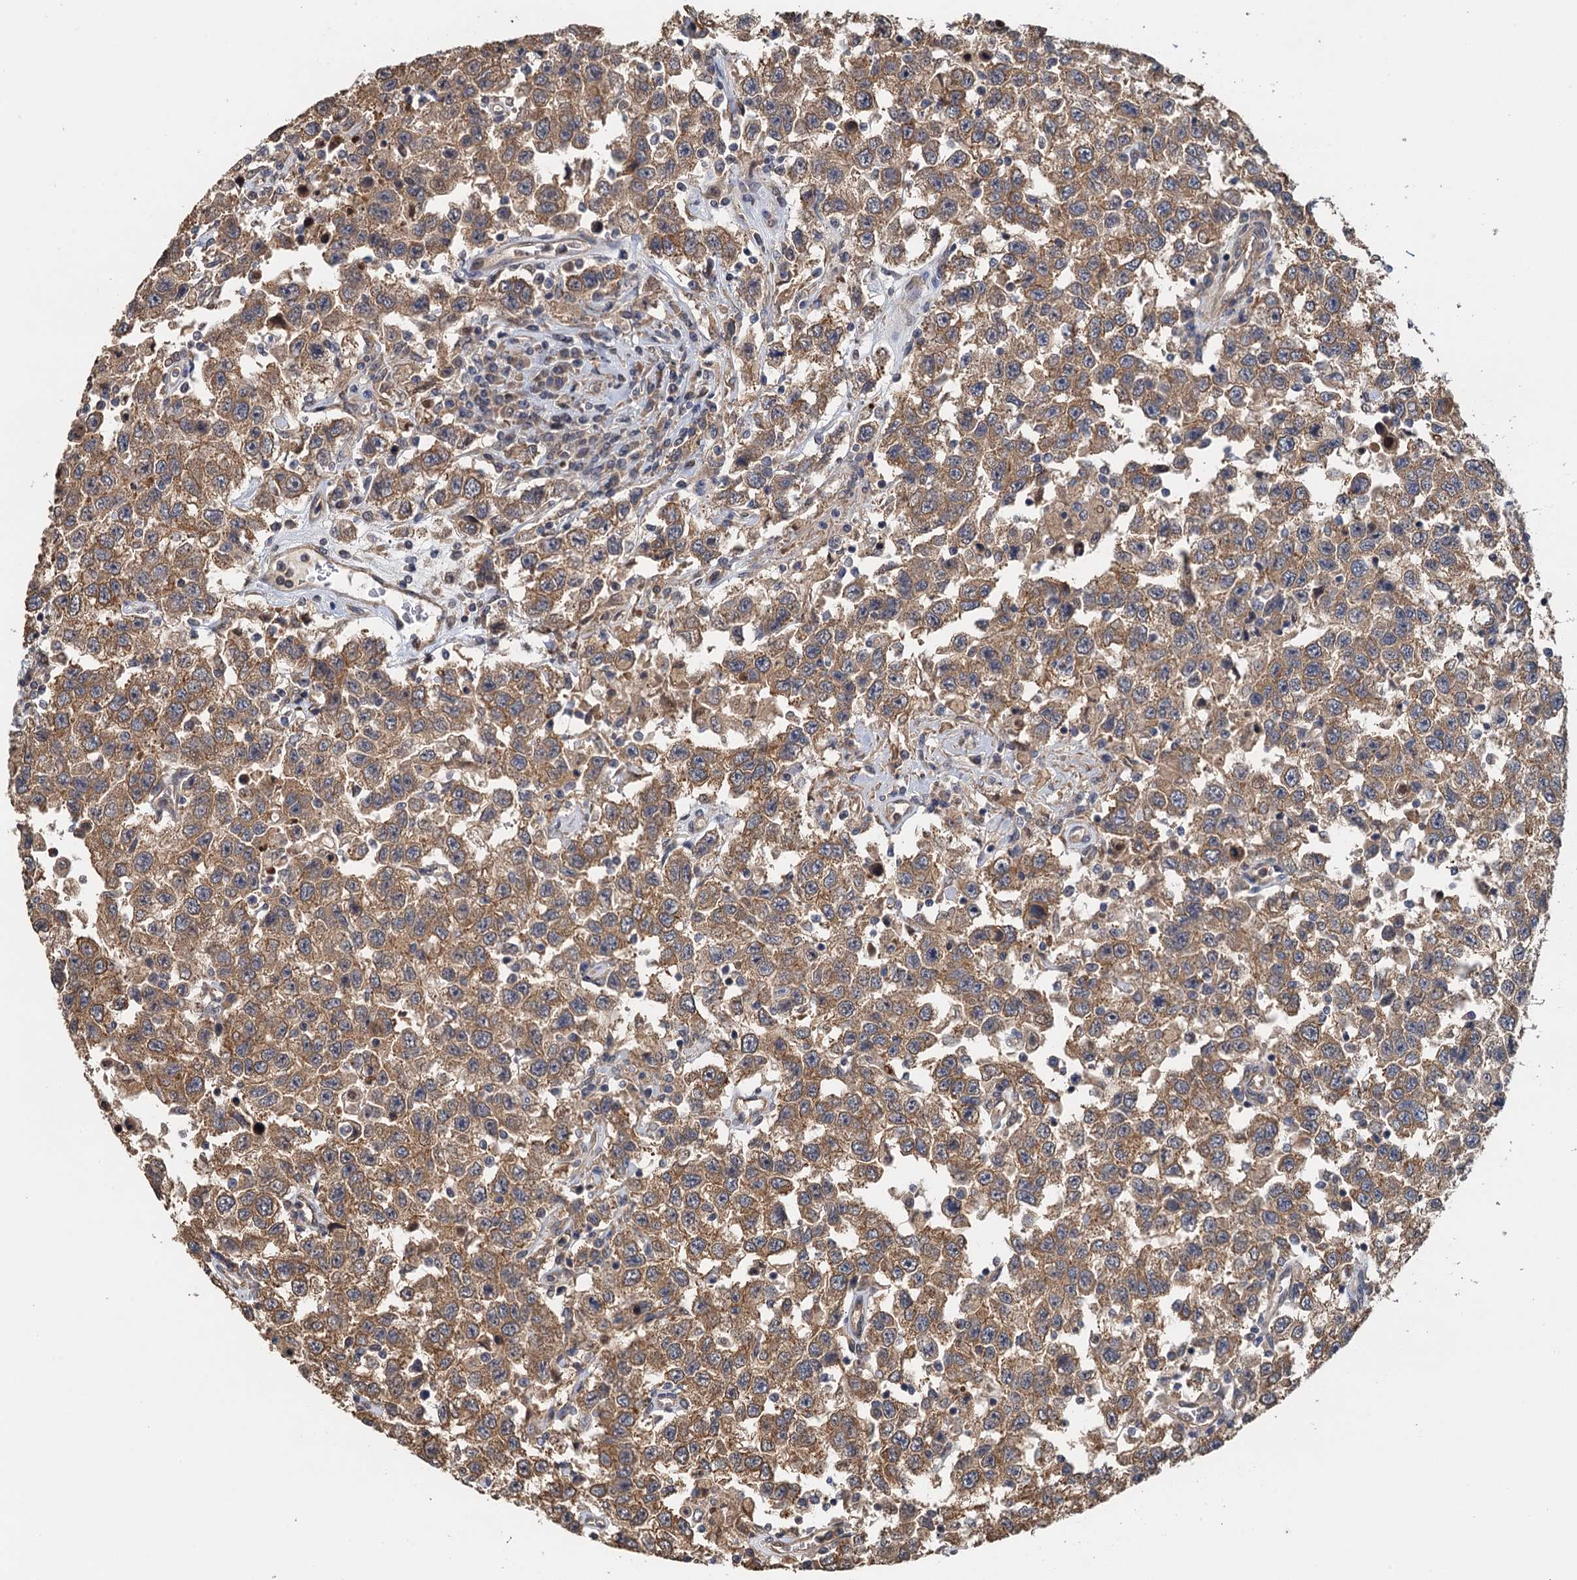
{"staining": {"intensity": "moderate", "quantity": ">75%", "location": "cytoplasmic/membranous"}, "tissue": "testis cancer", "cell_type": "Tumor cells", "image_type": "cancer", "snomed": [{"axis": "morphology", "description": "Seminoma, NOS"}, {"axis": "topography", "description": "Testis"}], "caption": "Protein staining of seminoma (testis) tissue displays moderate cytoplasmic/membranous staining in about >75% of tumor cells.", "gene": "MEAK7", "patient": {"sex": "male", "age": 41}}